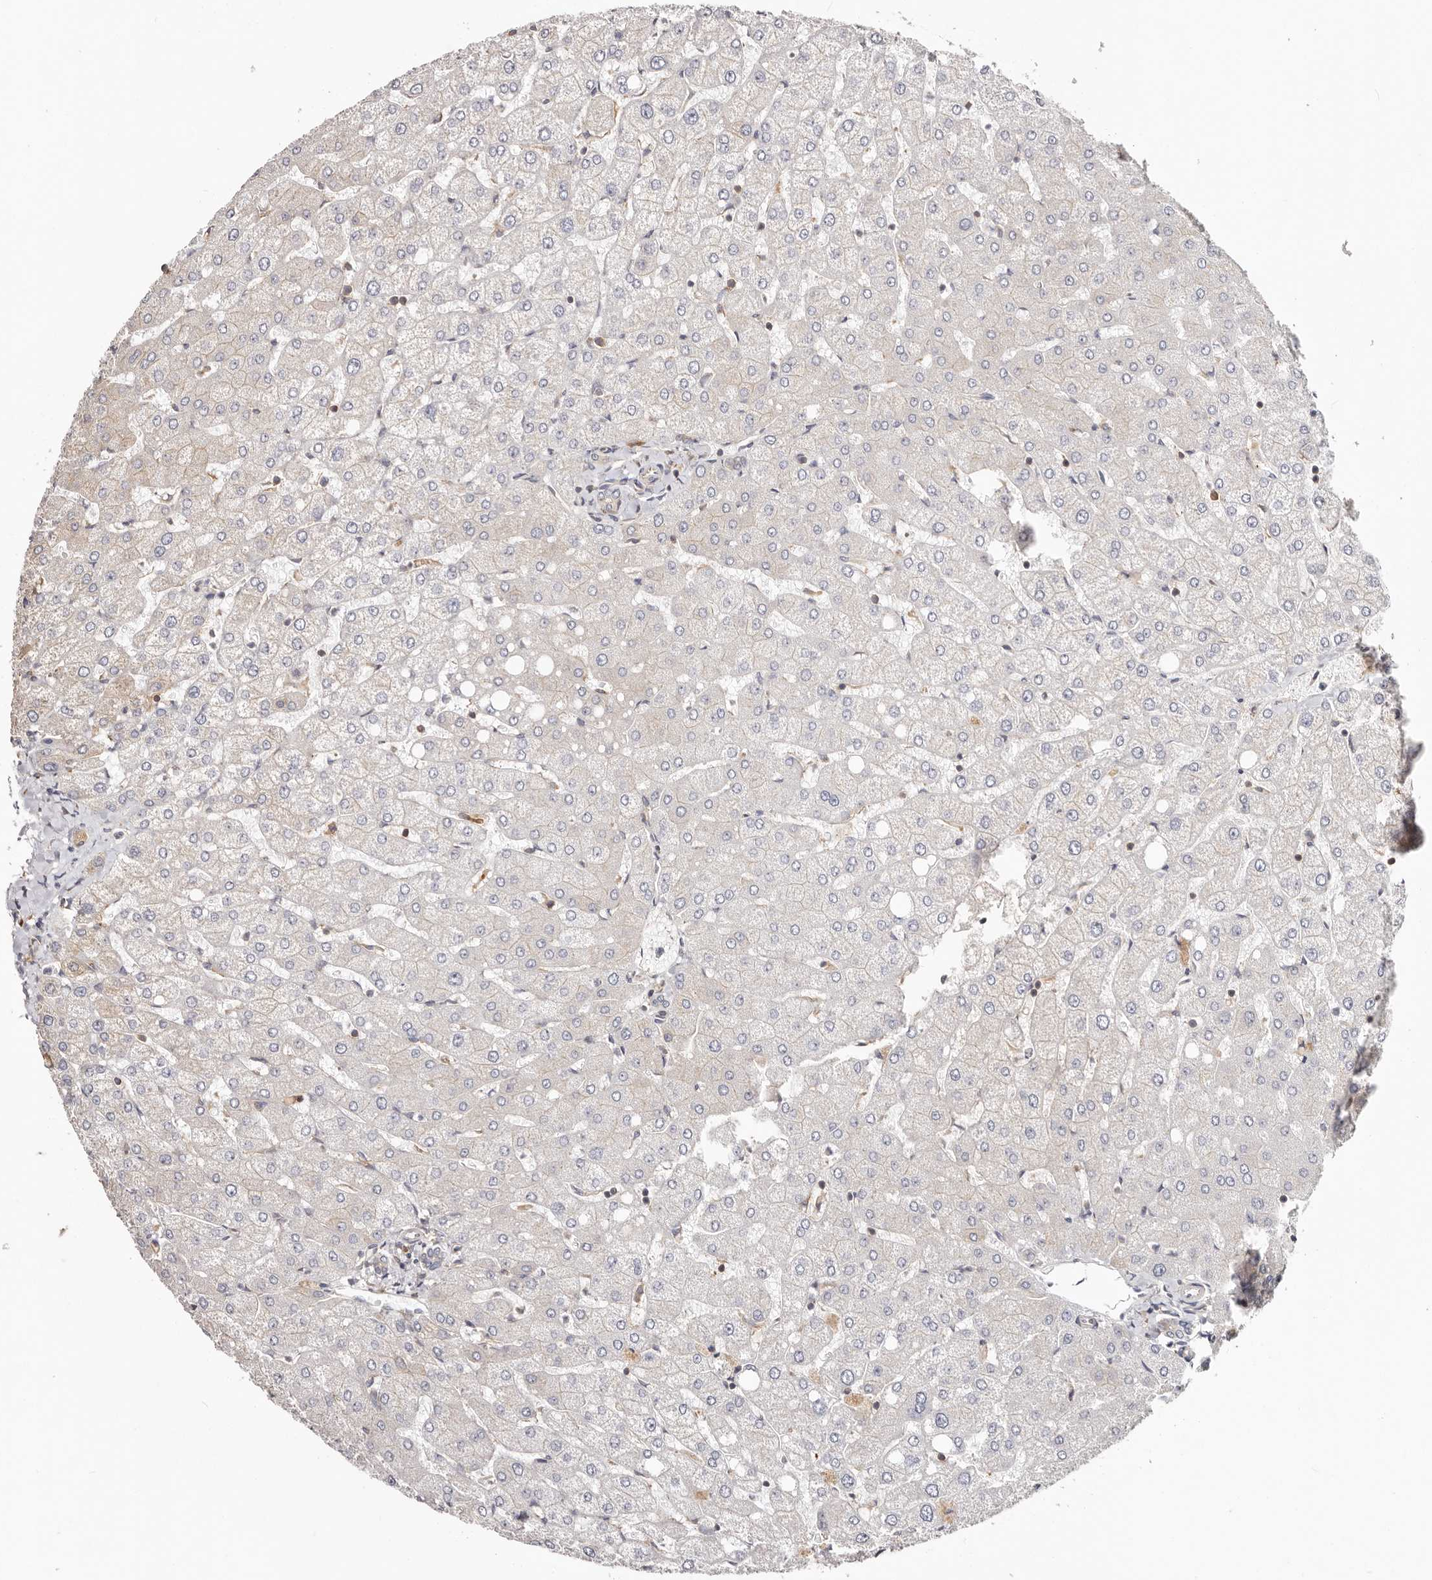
{"staining": {"intensity": "weak", "quantity": ">75%", "location": "cytoplasmic/membranous"}, "tissue": "liver", "cell_type": "Cholangiocytes", "image_type": "normal", "snomed": [{"axis": "morphology", "description": "Normal tissue, NOS"}, {"axis": "topography", "description": "Liver"}], "caption": "Immunohistochemistry (IHC) of normal liver demonstrates low levels of weak cytoplasmic/membranous staining in approximately >75% of cholangiocytes.", "gene": "EPRS1", "patient": {"sex": "female", "age": 54}}